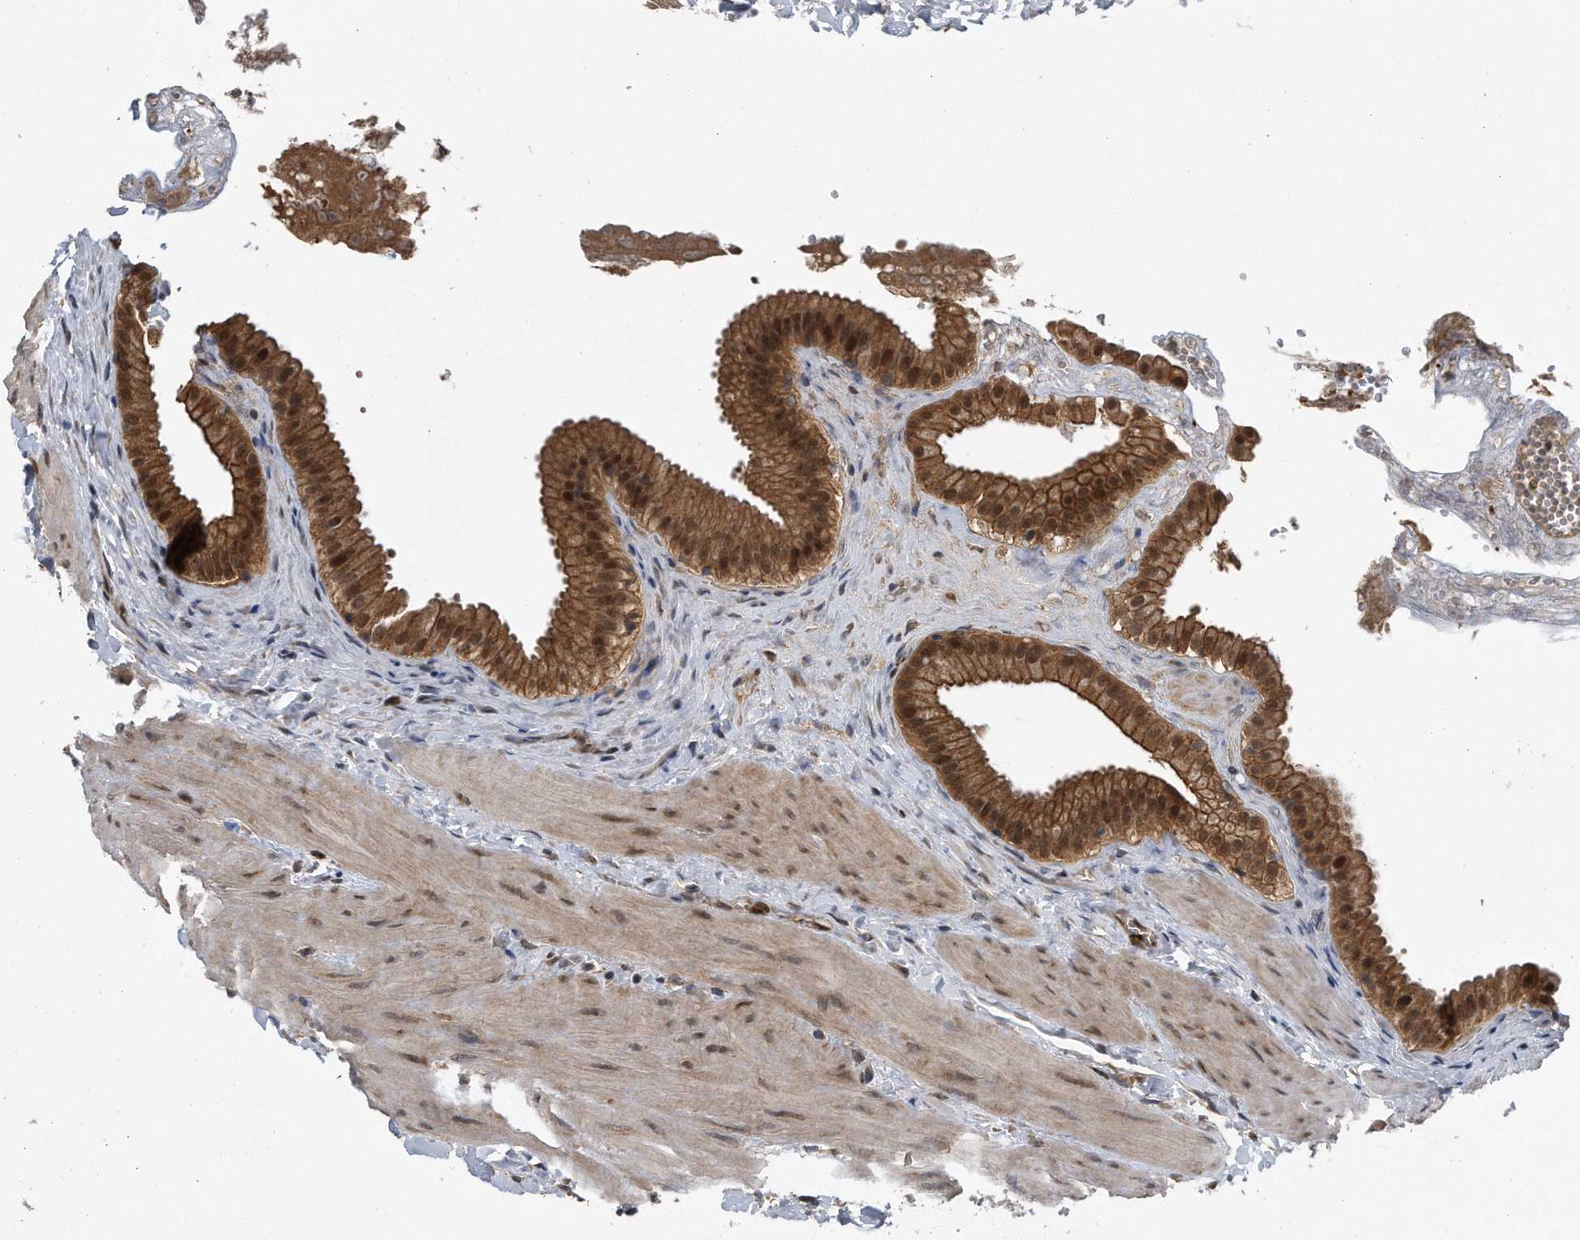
{"staining": {"intensity": "strong", "quantity": ">75%", "location": "cytoplasmic/membranous,nuclear"}, "tissue": "gallbladder", "cell_type": "Glandular cells", "image_type": "normal", "snomed": [{"axis": "morphology", "description": "Normal tissue, NOS"}, {"axis": "topography", "description": "Gallbladder"}], "caption": "This is a micrograph of IHC staining of benign gallbladder, which shows strong staining in the cytoplasmic/membranous,nuclear of glandular cells.", "gene": "ZNF79", "patient": {"sex": "male", "age": 55}}